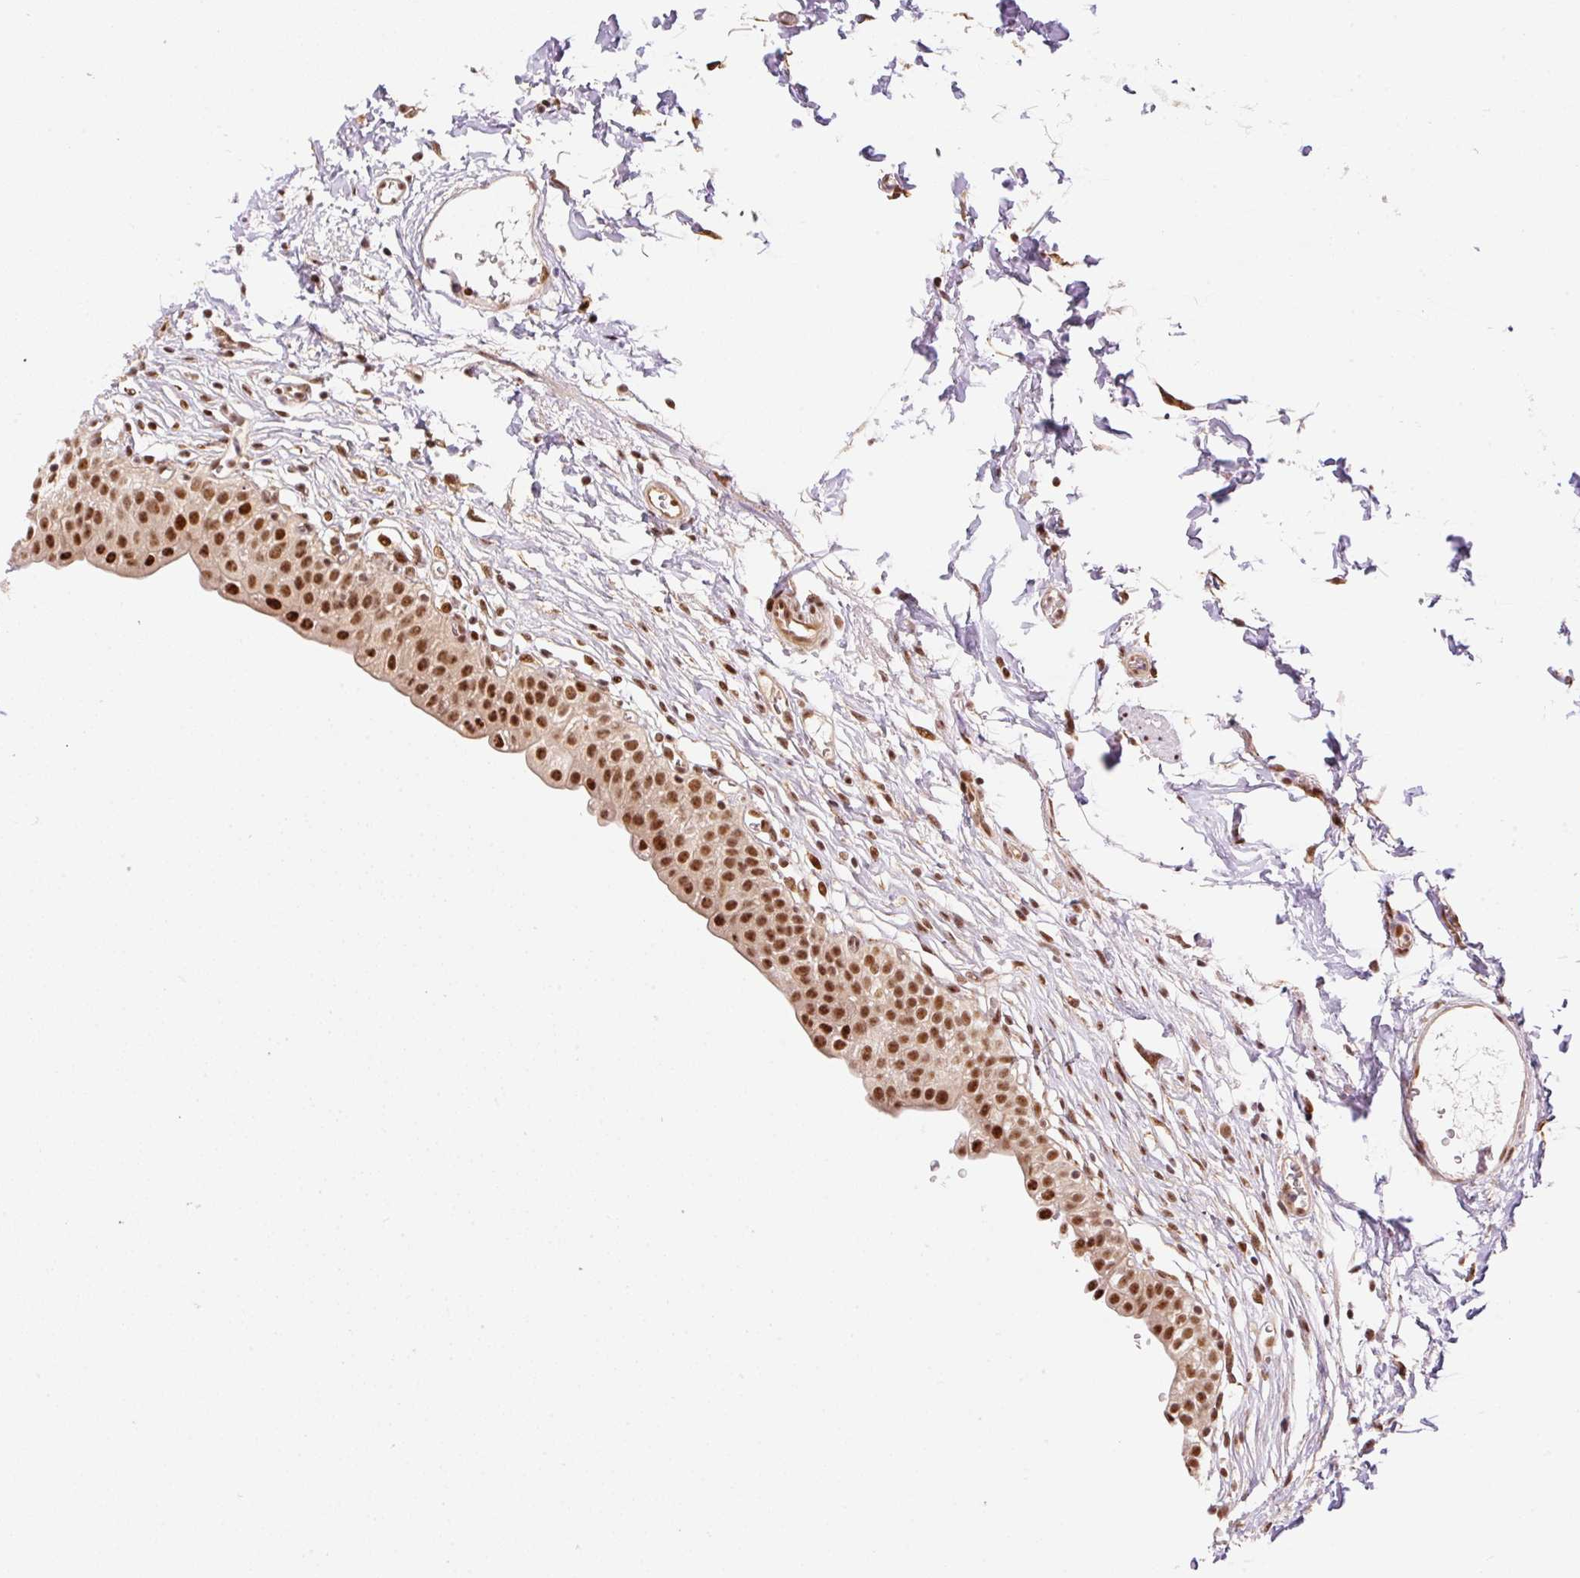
{"staining": {"intensity": "strong", "quantity": ">75%", "location": "nuclear"}, "tissue": "urinary bladder", "cell_type": "Urothelial cells", "image_type": "normal", "snomed": [{"axis": "morphology", "description": "Normal tissue, NOS"}, {"axis": "topography", "description": "Urinary bladder"}, {"axis": "topography", "description": "Peripheral nerve tissue"}], "caption": "Immunohistochemistry (IHC) staining of unremarkable urinary bladder, which exhibits high levels of strong nuclear expression in about >75% of urothelial cells indicating strong nuclear protein positivity. The staining was performed using DAB (3,3'-diaminobenzidine) (brown) for protein detection and nuclei were counterstained in hematoxylin (blue).", "gene": "INTS8", "patient": {"sex": "male", "age": 55}}